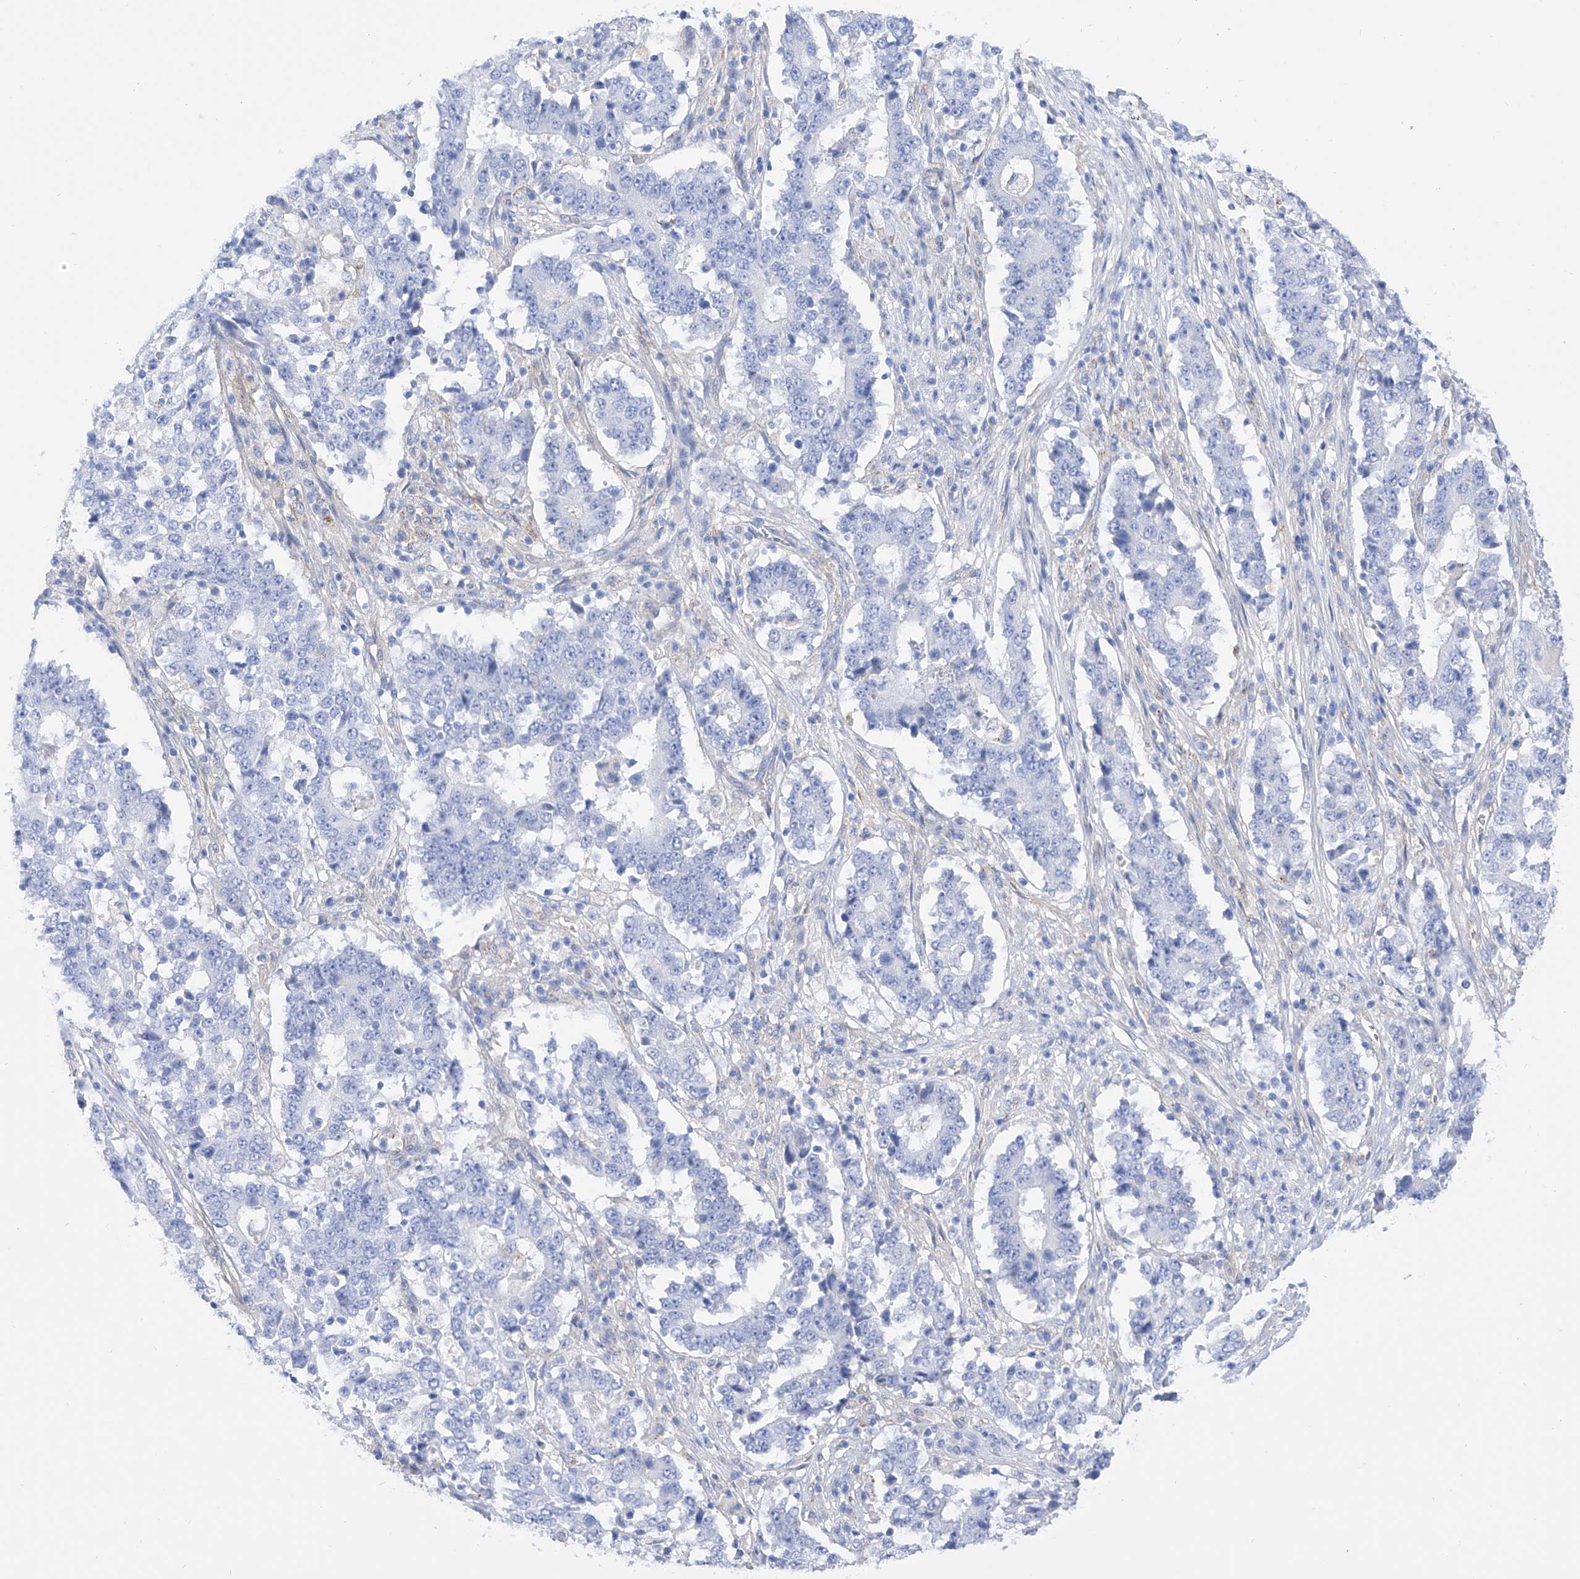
{"staining": {"intensity": "negative", "quantity": "none", "location": "none"}, "tissue": "stomach cancer", "cell_type": "Tumor cells", "image_type": "cancer", "snomed": [{"axis": "morphology", "description": "Adenocarcinoma, NOS"}, {"axis": "topography", "description": "Stomach"}], "caption": "This is an immunohistochemistry photomicrograph of stomach adenocarcinoma. There is no expression in tumor cells.", "gene": "ZNF653", "patient": {"sex": "male", "age": 59}}